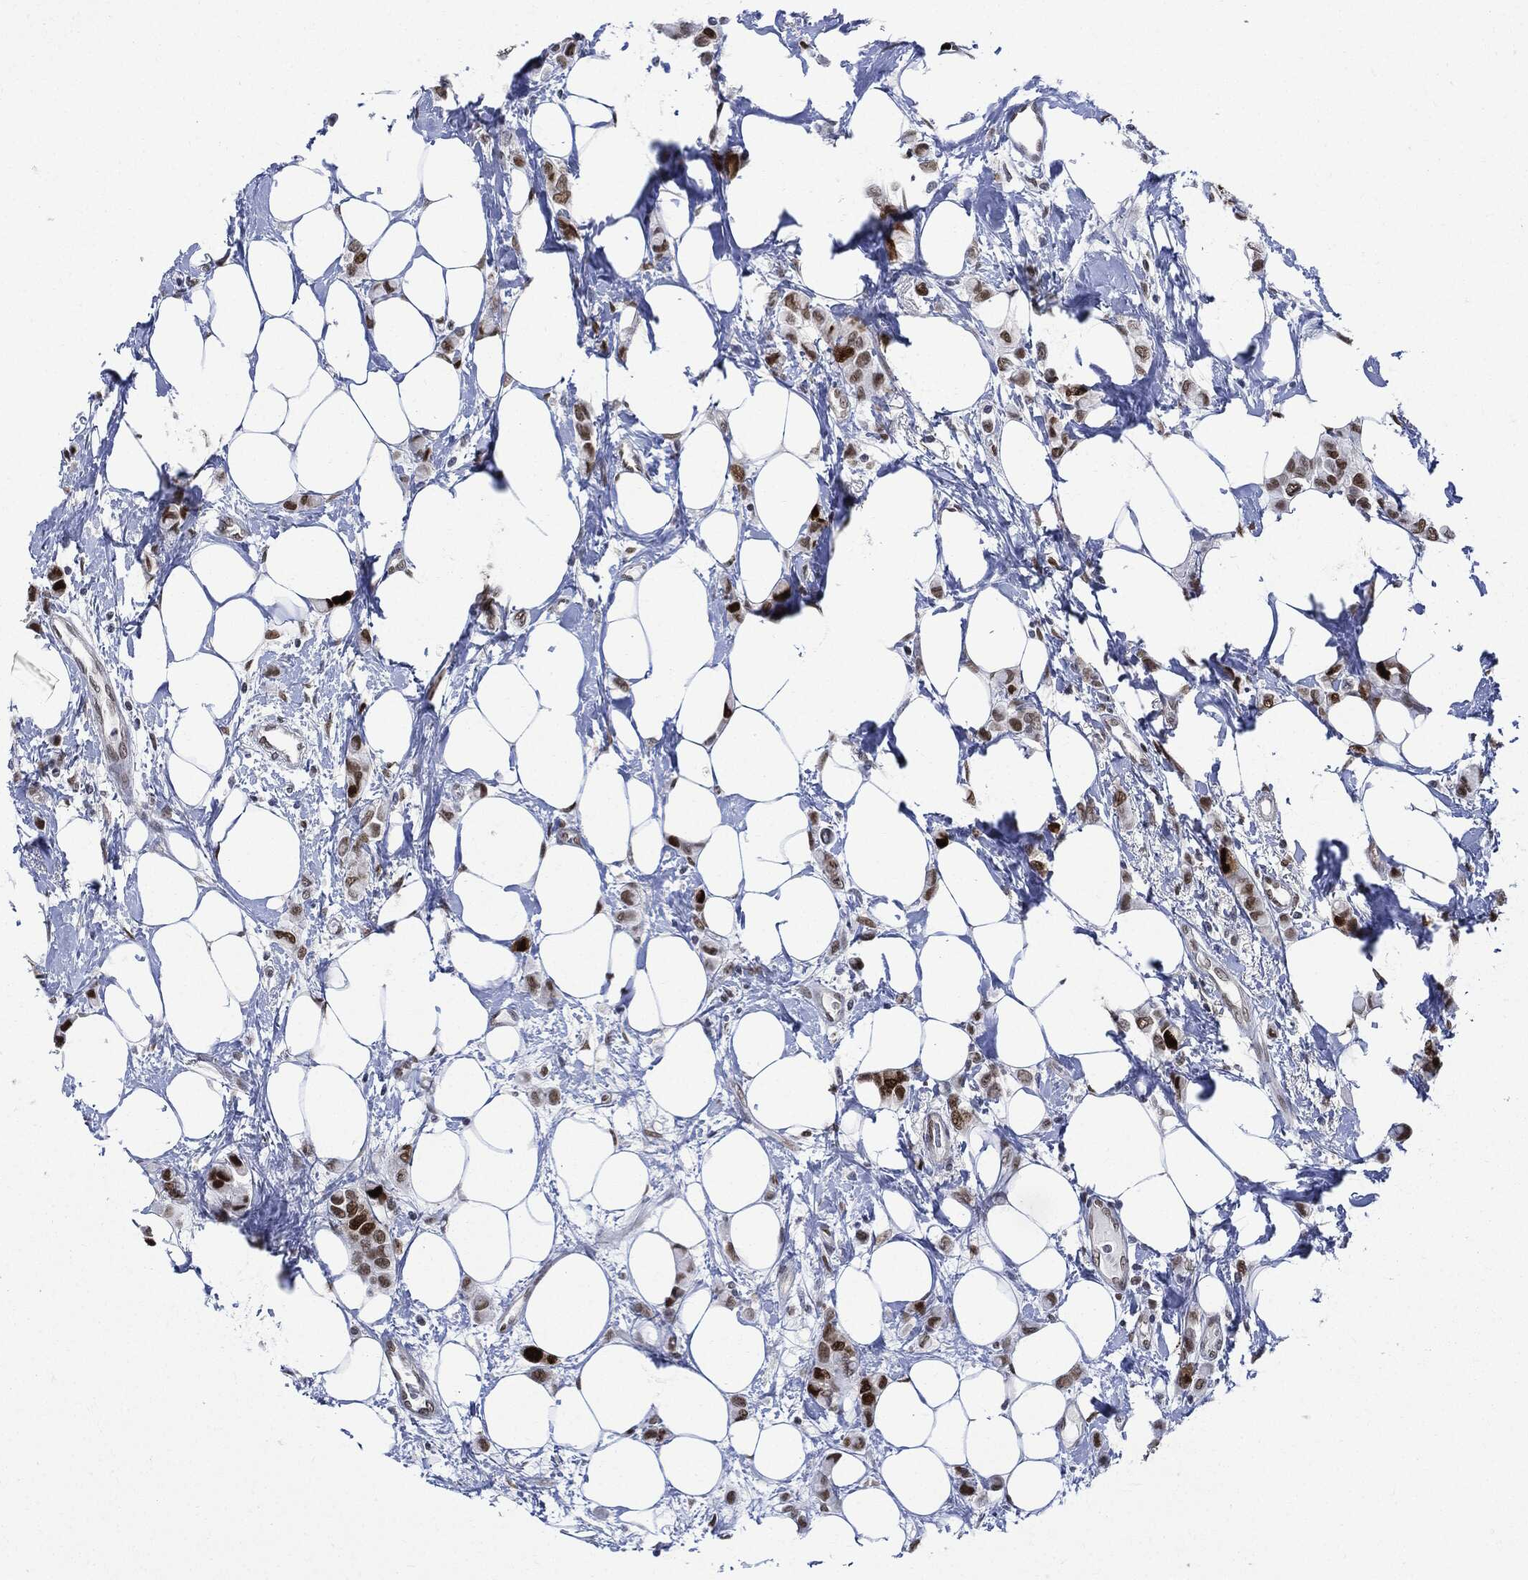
{"staining": {"intensity": "strong", "quantity": ">75%", "location": "nuclear"}, "tissue": "breast cancer", "cell_type": "Tumor cells", "image_type": "cancer", "snomed": [{"axis": "morphology", "description": "Lobular carcinoma"}, {"axis": "topography", "description": "Breast"}], "caption": "Human breast cancer stained for a protein (brown) reveals strong nuclear positive staining in approximately >75% of tumor cells.", "gene": "PCNA", "patient": {"sex": "female", "age": 66}}